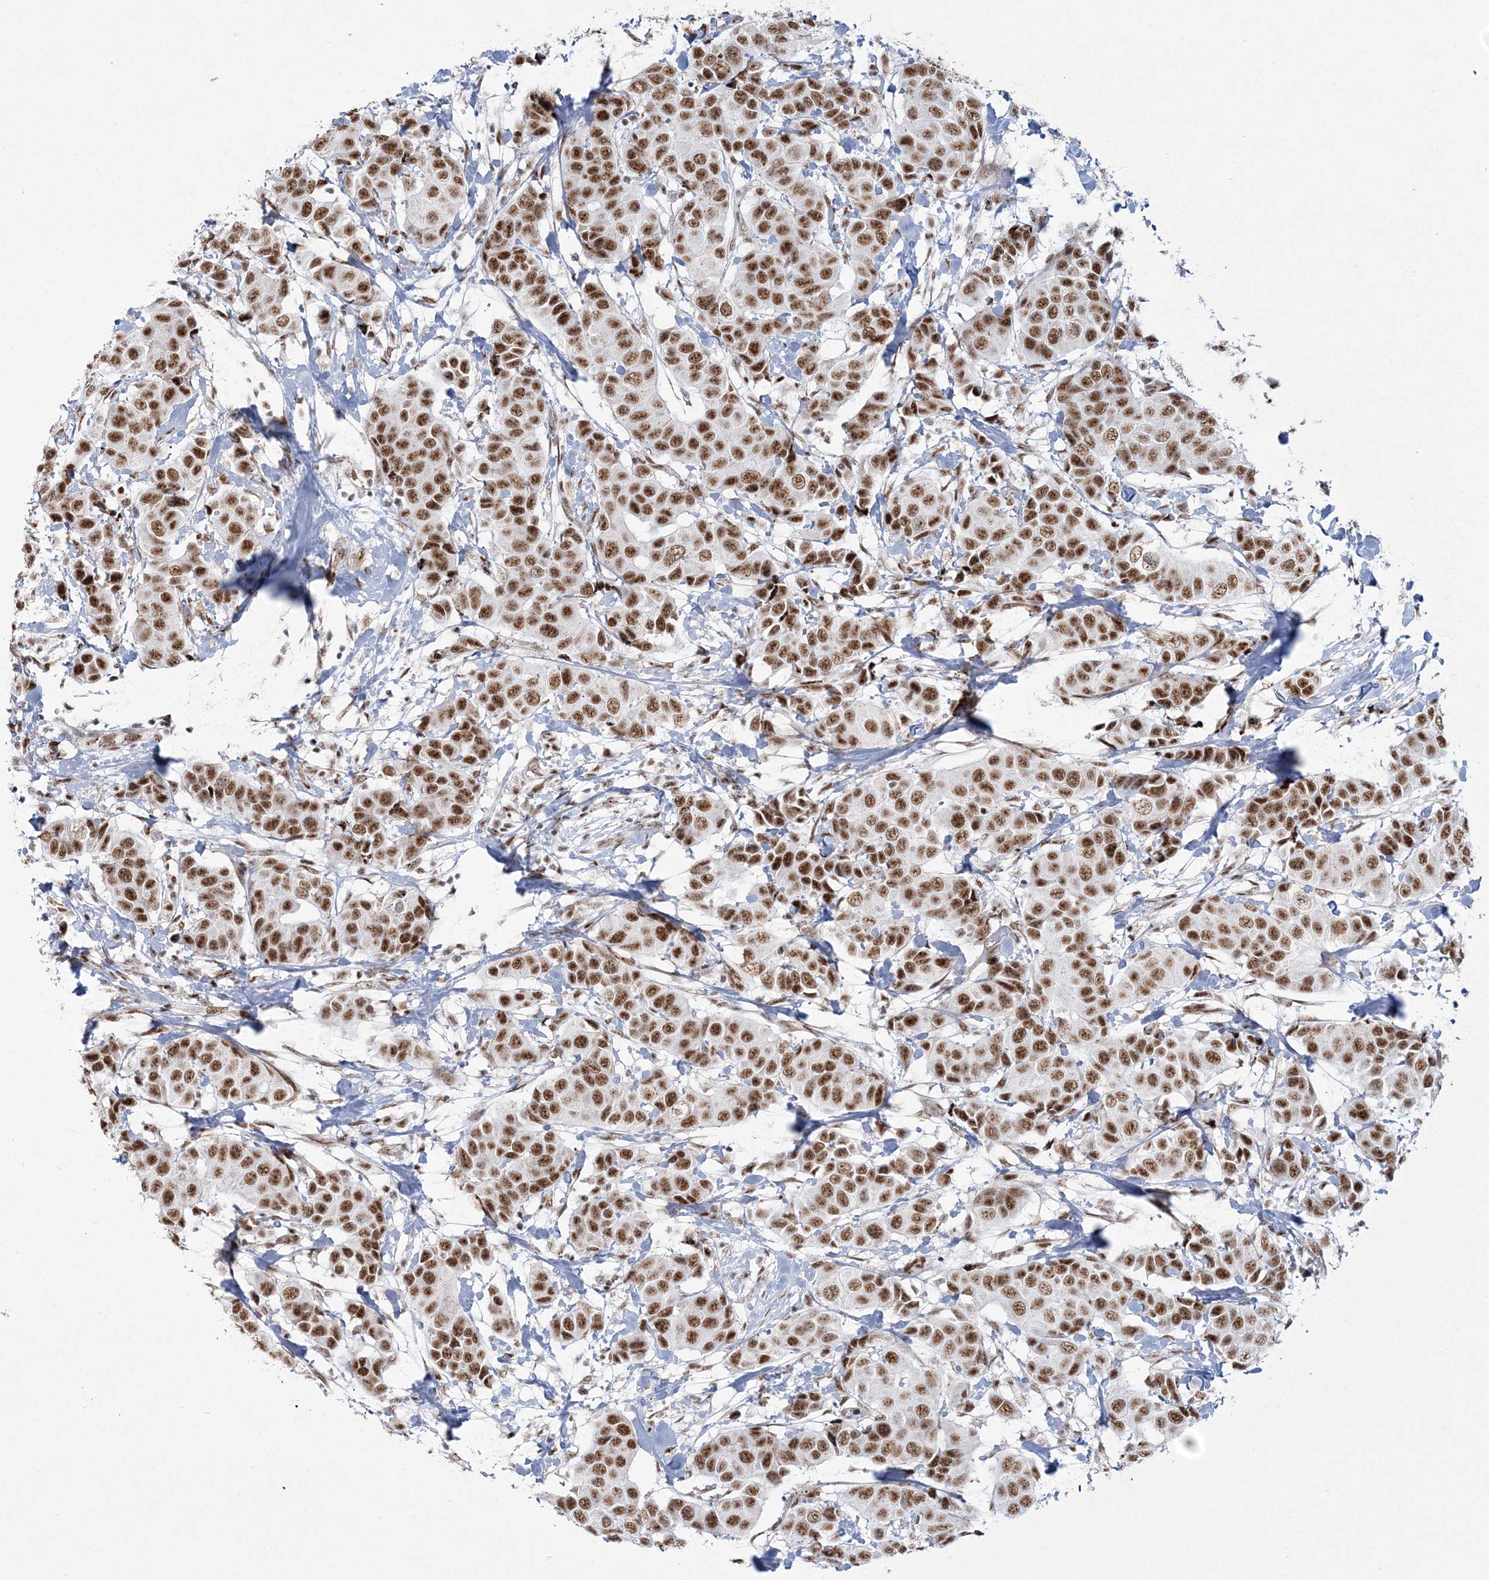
{"staining": {"intensity": "moderate", "quantity": ">75%", "location": "nuclear"}, "tissue": "breast cancer", "cell_type": "Tumor cells", "image_type": "cancer", "snomed": [{"axis": "morphology", "description": "Normal tissue, NOS"}, {"axis": "morphology", "description": "Duct carcinoma"}, {"axis": "topography", "description": "Breast"}], "caption": "Tumor cells demonstrate medium levels of moderate nuclear positivity in about >75% of cells in breast invasive ductal carcinoma.", "gene": "RBM17", "patient": {"sex": "female", "age": 39}}